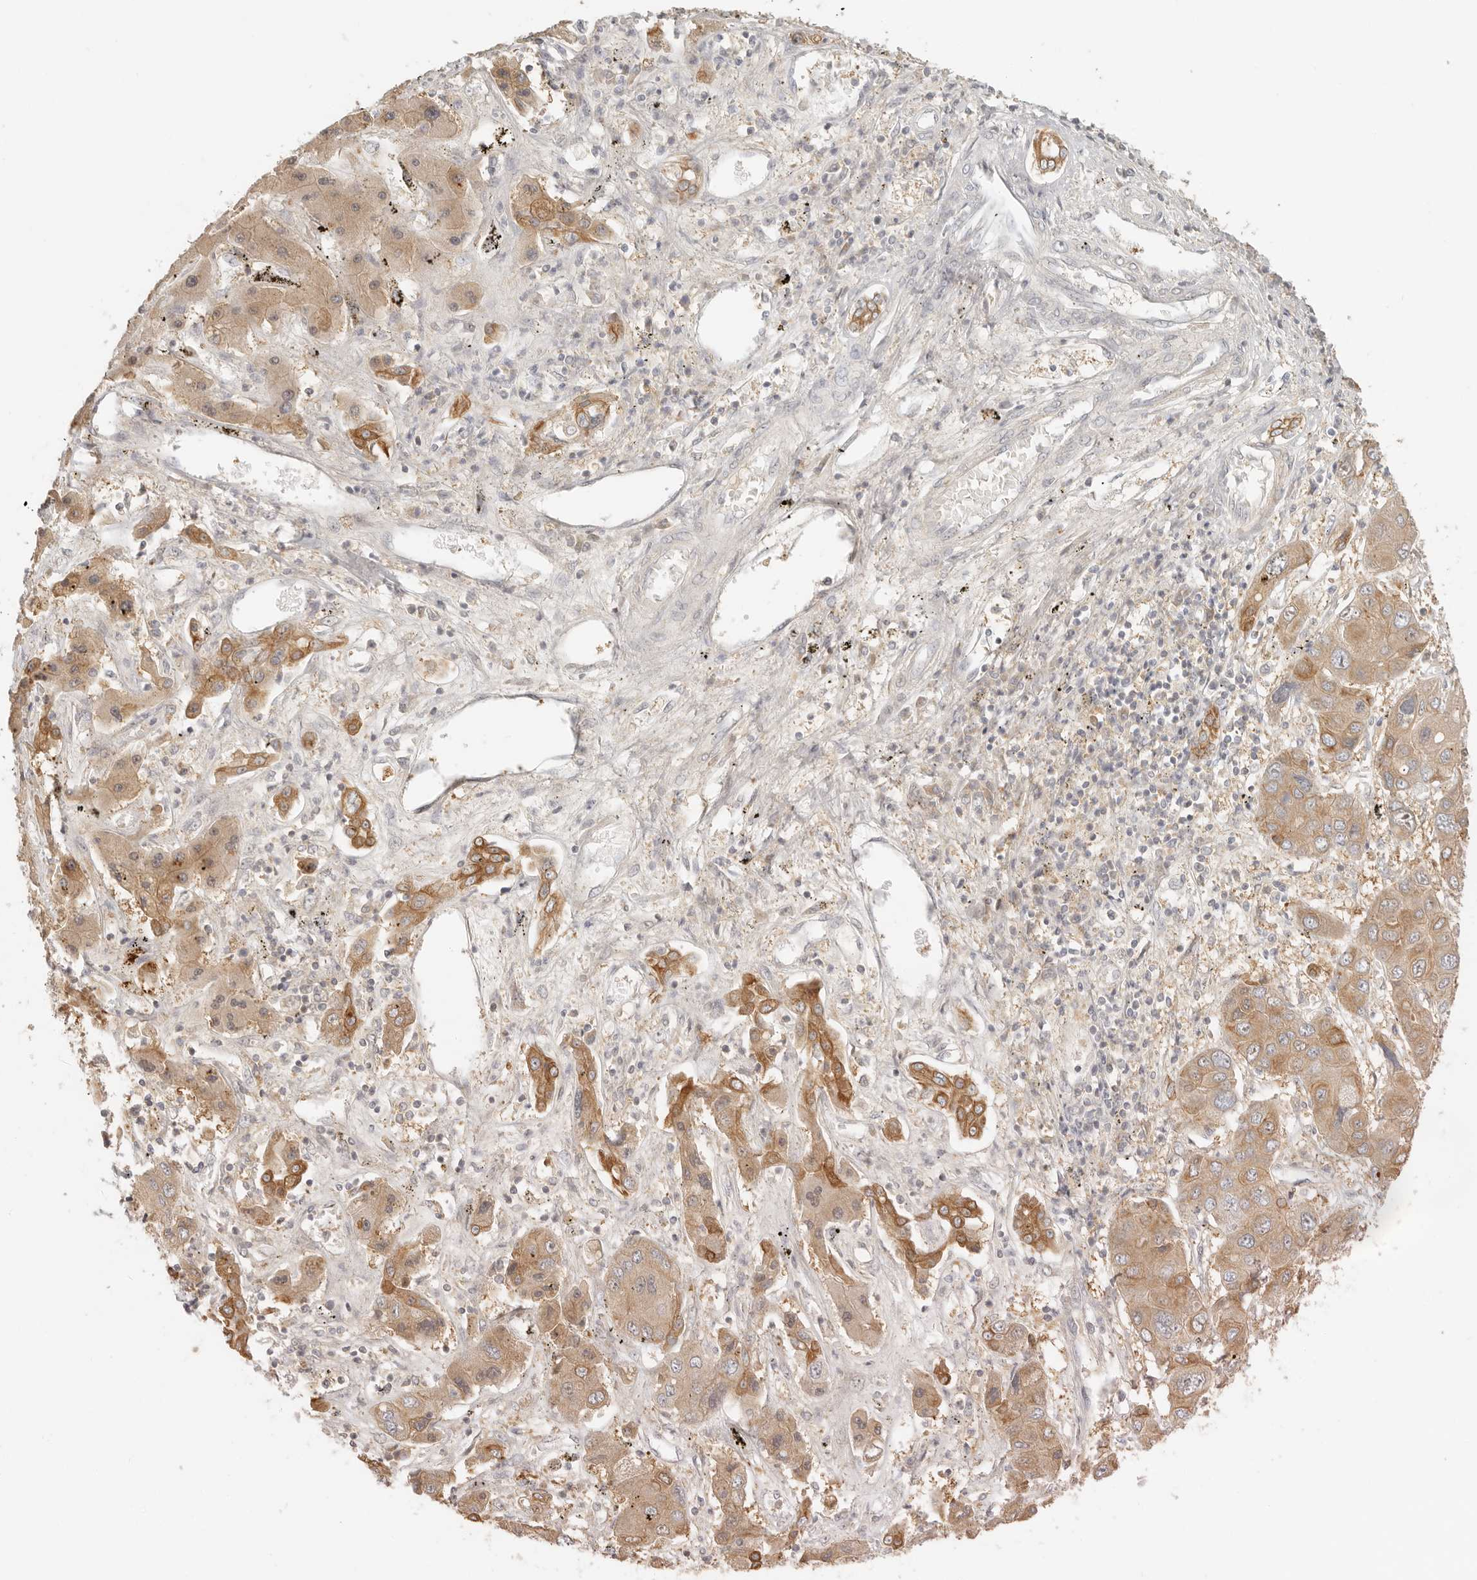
{"staining": {"intensity": "moderate", "quantity": ">75%", "location": "cytoplasmic/membranous"}, "tissue": "liver cancer", "cell_type": "Tumor cells", "image_type": "cancer", "snomed": [{"axis": "morphology", "description": "Cholangiocarcinoma"}, {"axis": "topography", "description": "Liver"}], "caption": "Approximately >75% of tumor cells in human liver cancer (cholangiocarcinoma) display moderate cytoplasmic/membranous protein positivity as visualized by brown immunohistochemical staining.", "gene": "AHDC1", "patient": {"sex": "male", "age": 67}}